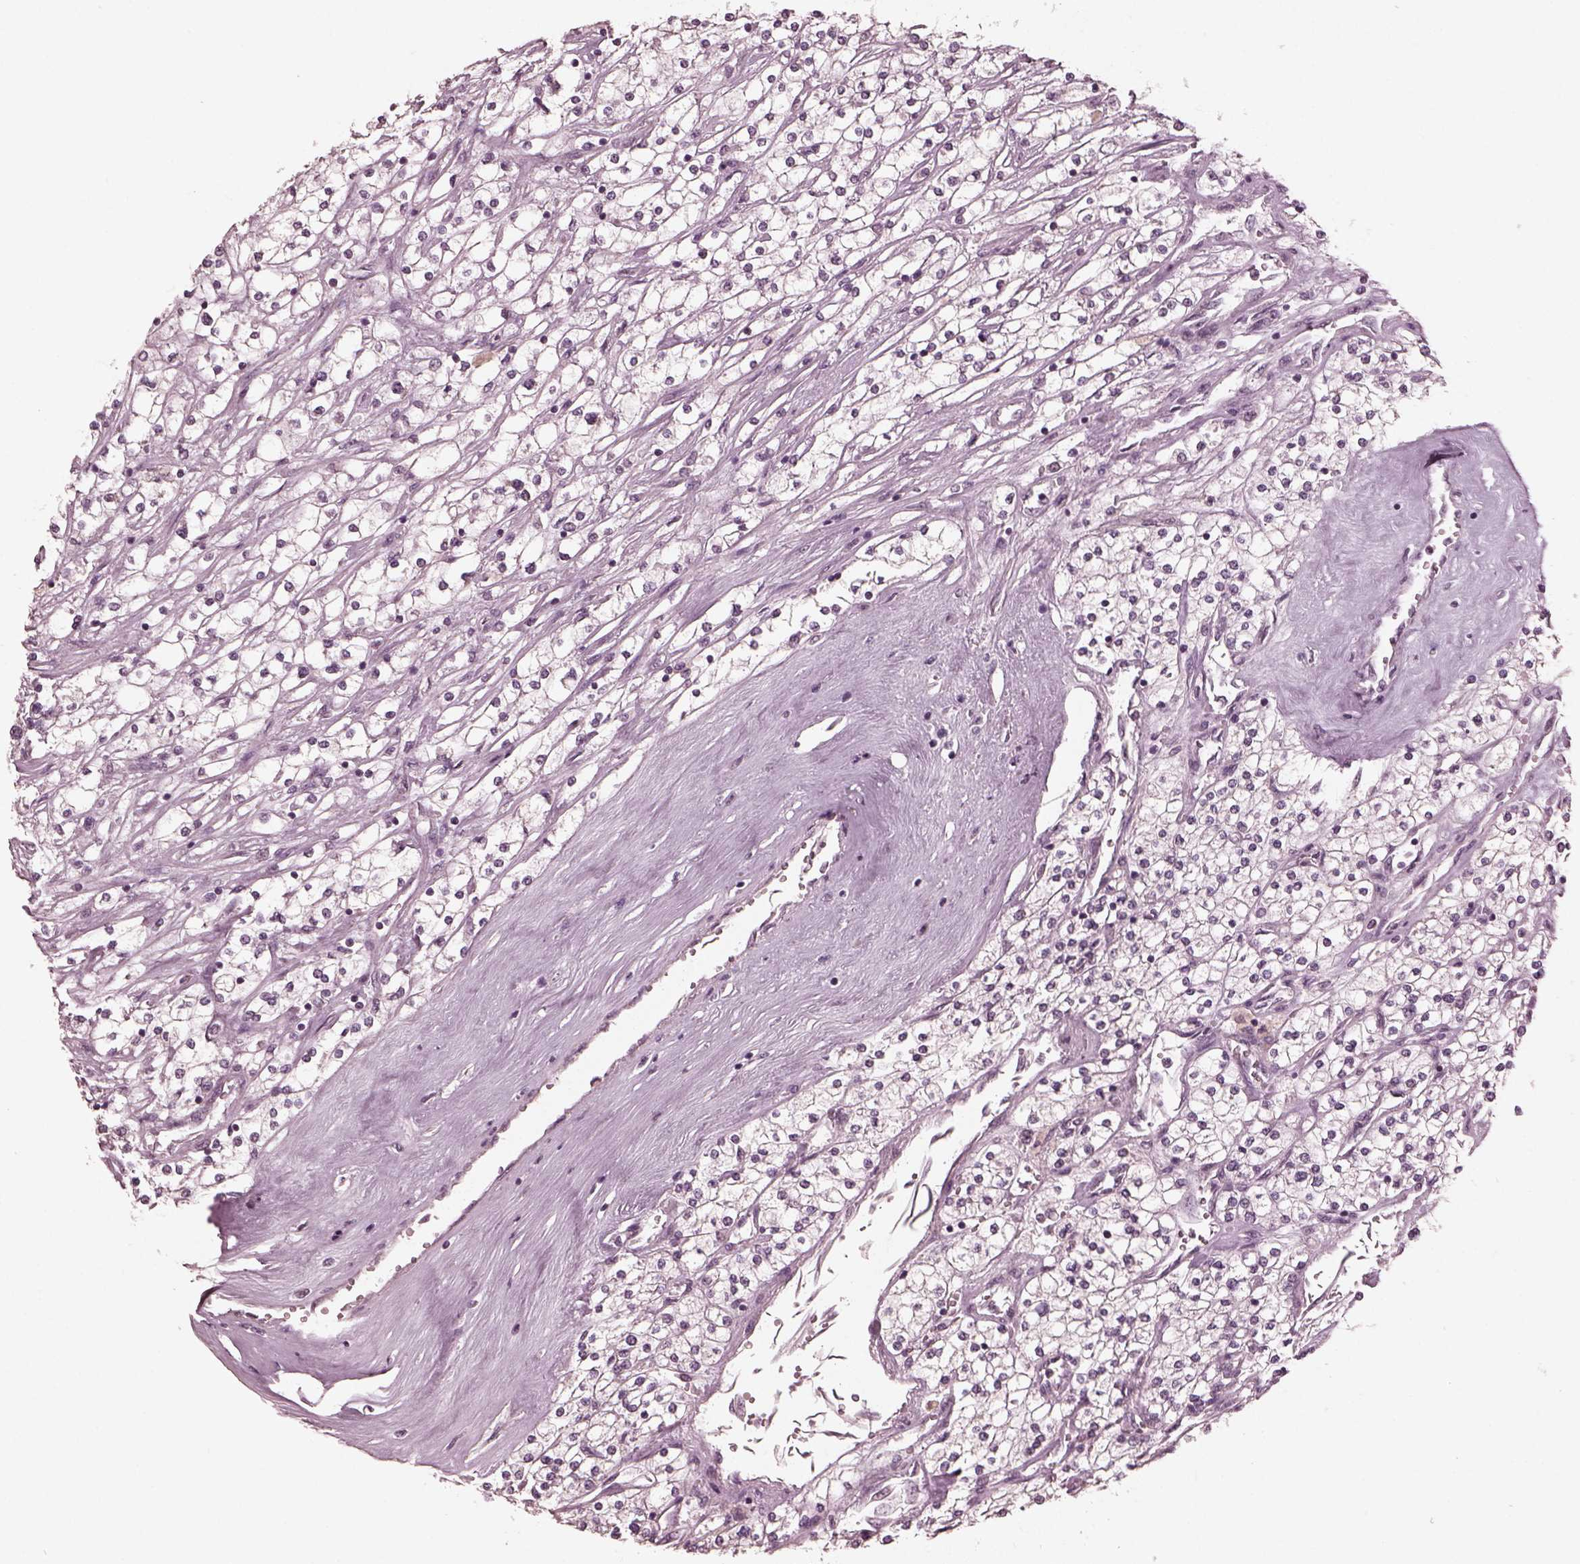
{"staining": {"intensity": "negative", "quantity": "none", "location": "none"}, "tissue": "renal cancer", "cell_type": "Tumor cells", "image_type": "cancer", "snomed": [{"axis": "morphology", "description": "Adenocarcinoma, NOS"}, {"axis": "topography", "description": "Kidney"}], "caption": "This is an immunohistochemistry image of human renal adenocarcinoma. There is no positivity in tumor cells.", "gene": "RGS7", "patient": {"sex": "male", "age": 80}}